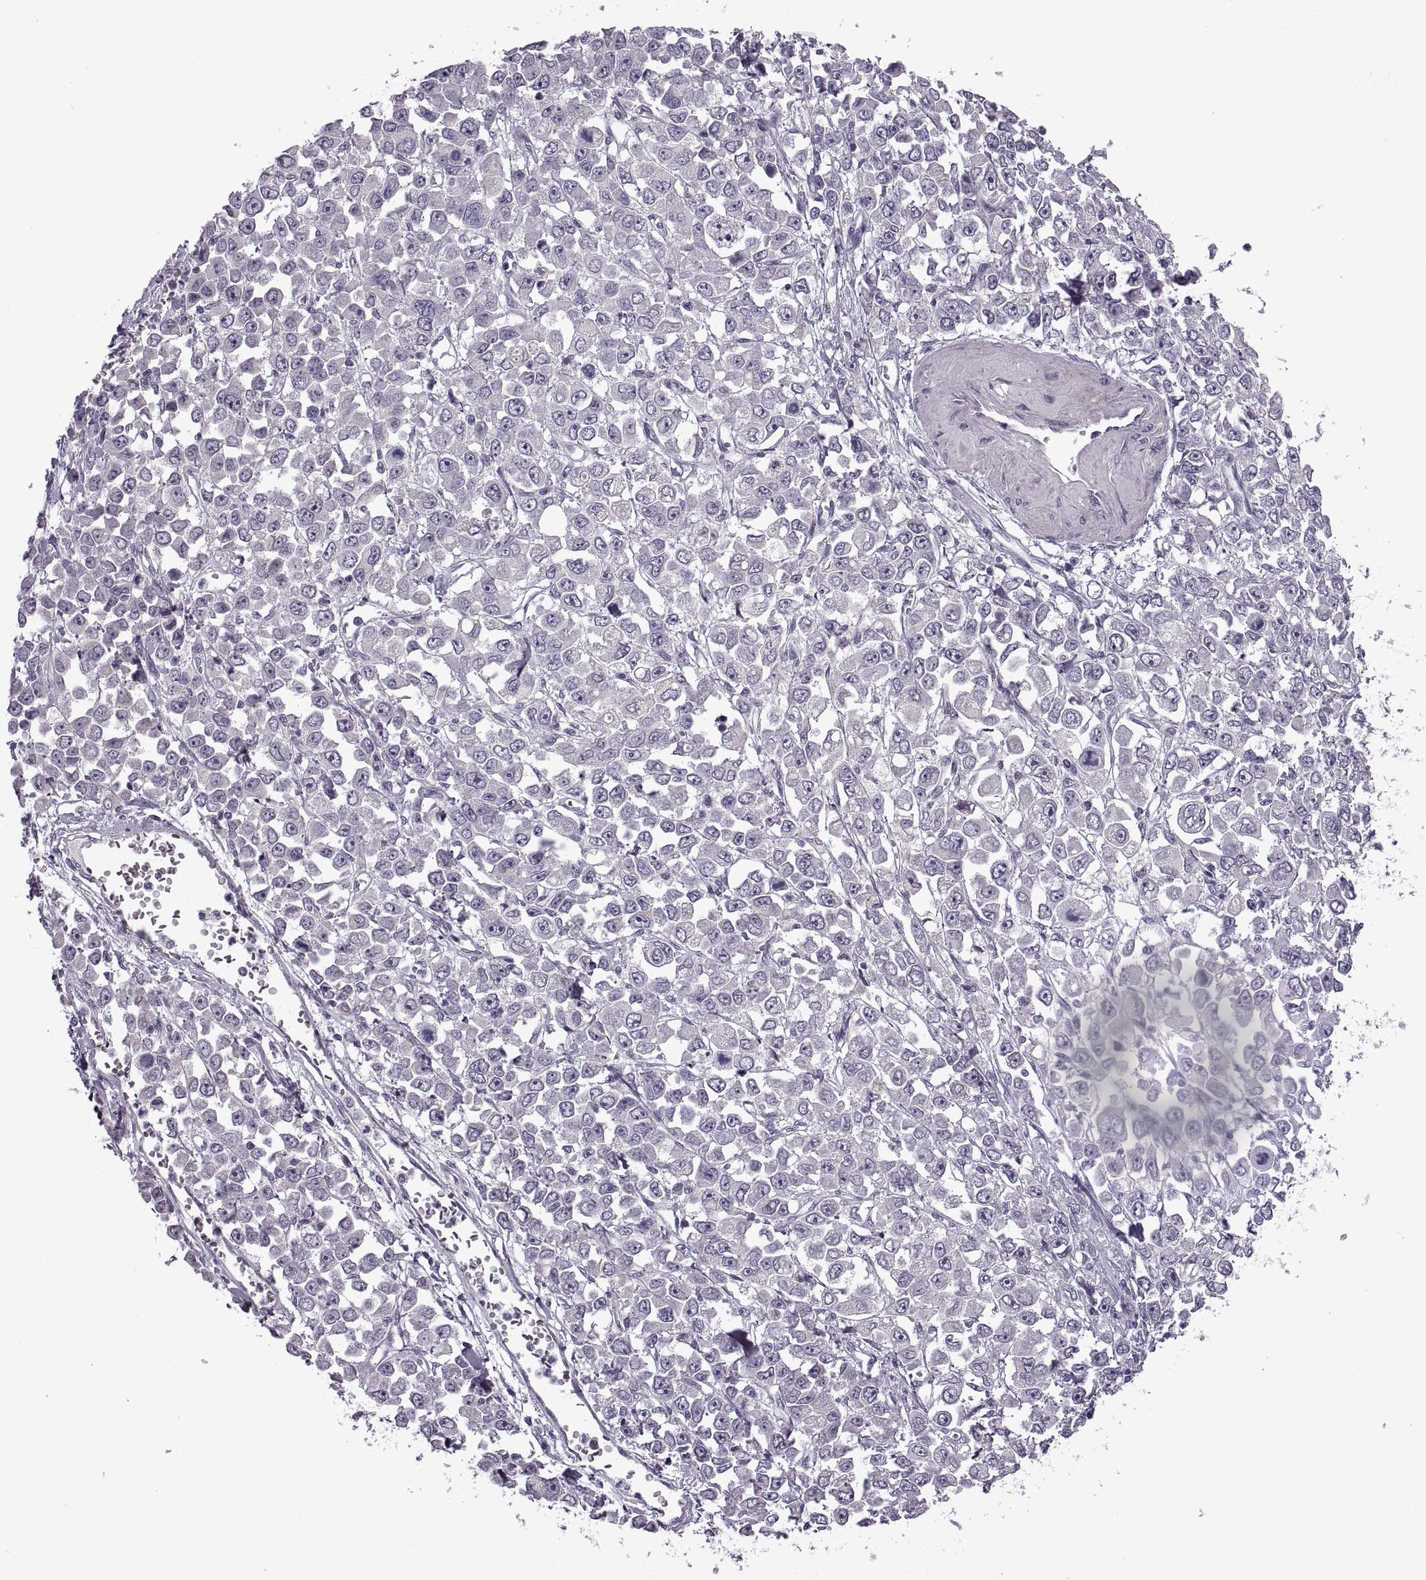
{"staining": {"intensity": "negative", "quantity": "none", "location": "none"}, "tissue": "stomach cancer", "cell_type": "Tumor cells", "image_type": "cancer", "snomed": [{"axis": "morphology", "description": "Adenocarcinoma, NOS"}, {"axis": "topography", "description": "Stomach, upper"}], "caption": "IHC of human stomach adenocarcinoma exhibits no expression in tumor cells.", "gene": "RIPK4", "patient": {"sex": "male", "age": 70}}